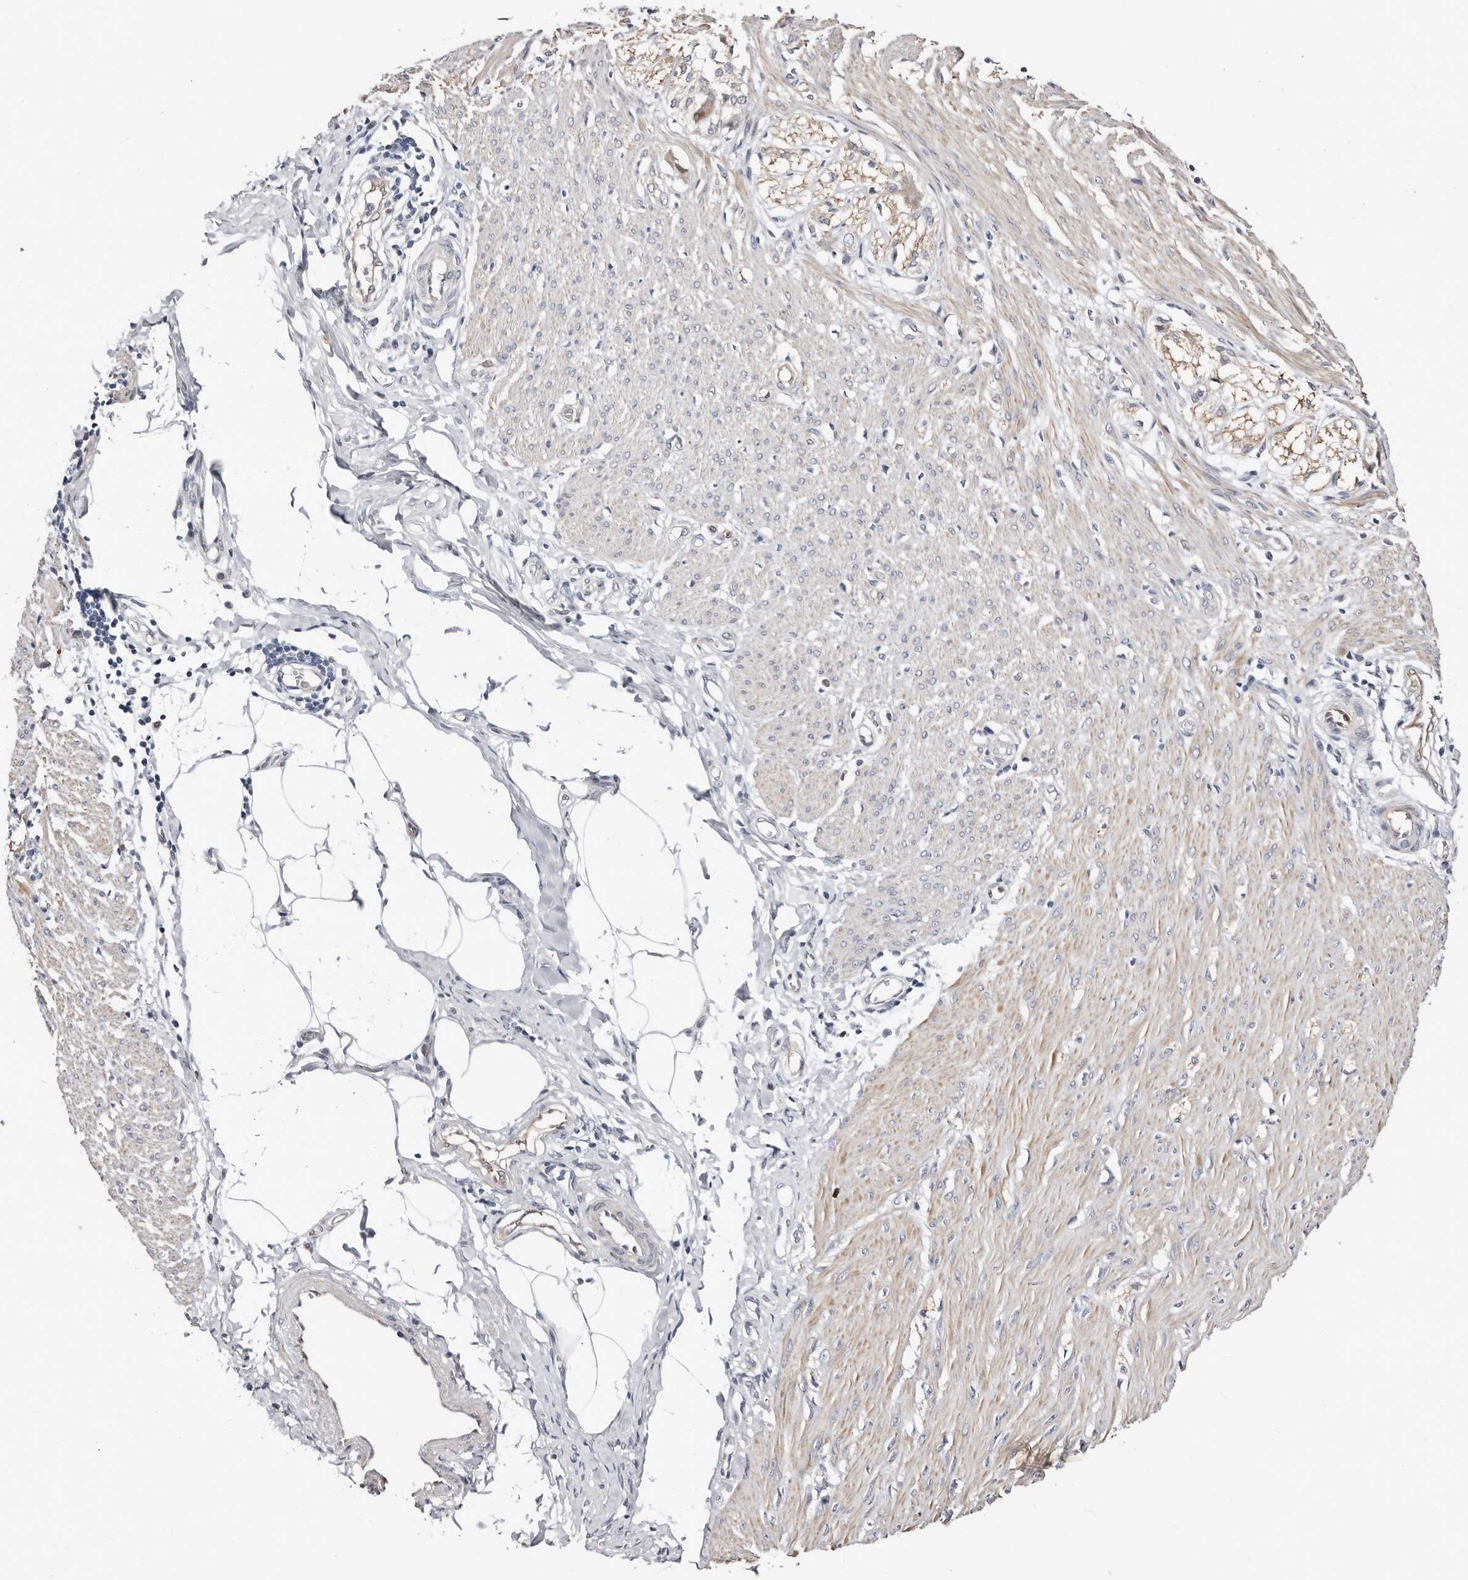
{"staining": {"intensity": "weak", "quantity": "25%-75%", "location": "cytoplasmic/membranous"}, "tissue": "smooth muscle", "cell_type": "Smooth muscle cells", "image_type": "normal", "snomed": [{"axis": "morphology", "description": "Normal tissue, NOS"}, {"axis": "morphology", "description": "Adenocarcinoma, NOS"}, {"axis": "topography", "description": "Colon"}, {"axis": "topography", "description": "Peripheral nerve tissue"}], "caption": "Immunohistochemical staining of unremarkable smooth muscle reveals low levels of weak cytoplasmic/membranous positivity in about 25%-75% of smooth muscle cells.", "gene": "ASRGL1", "patient": {"sex": "male", "age": 14}}